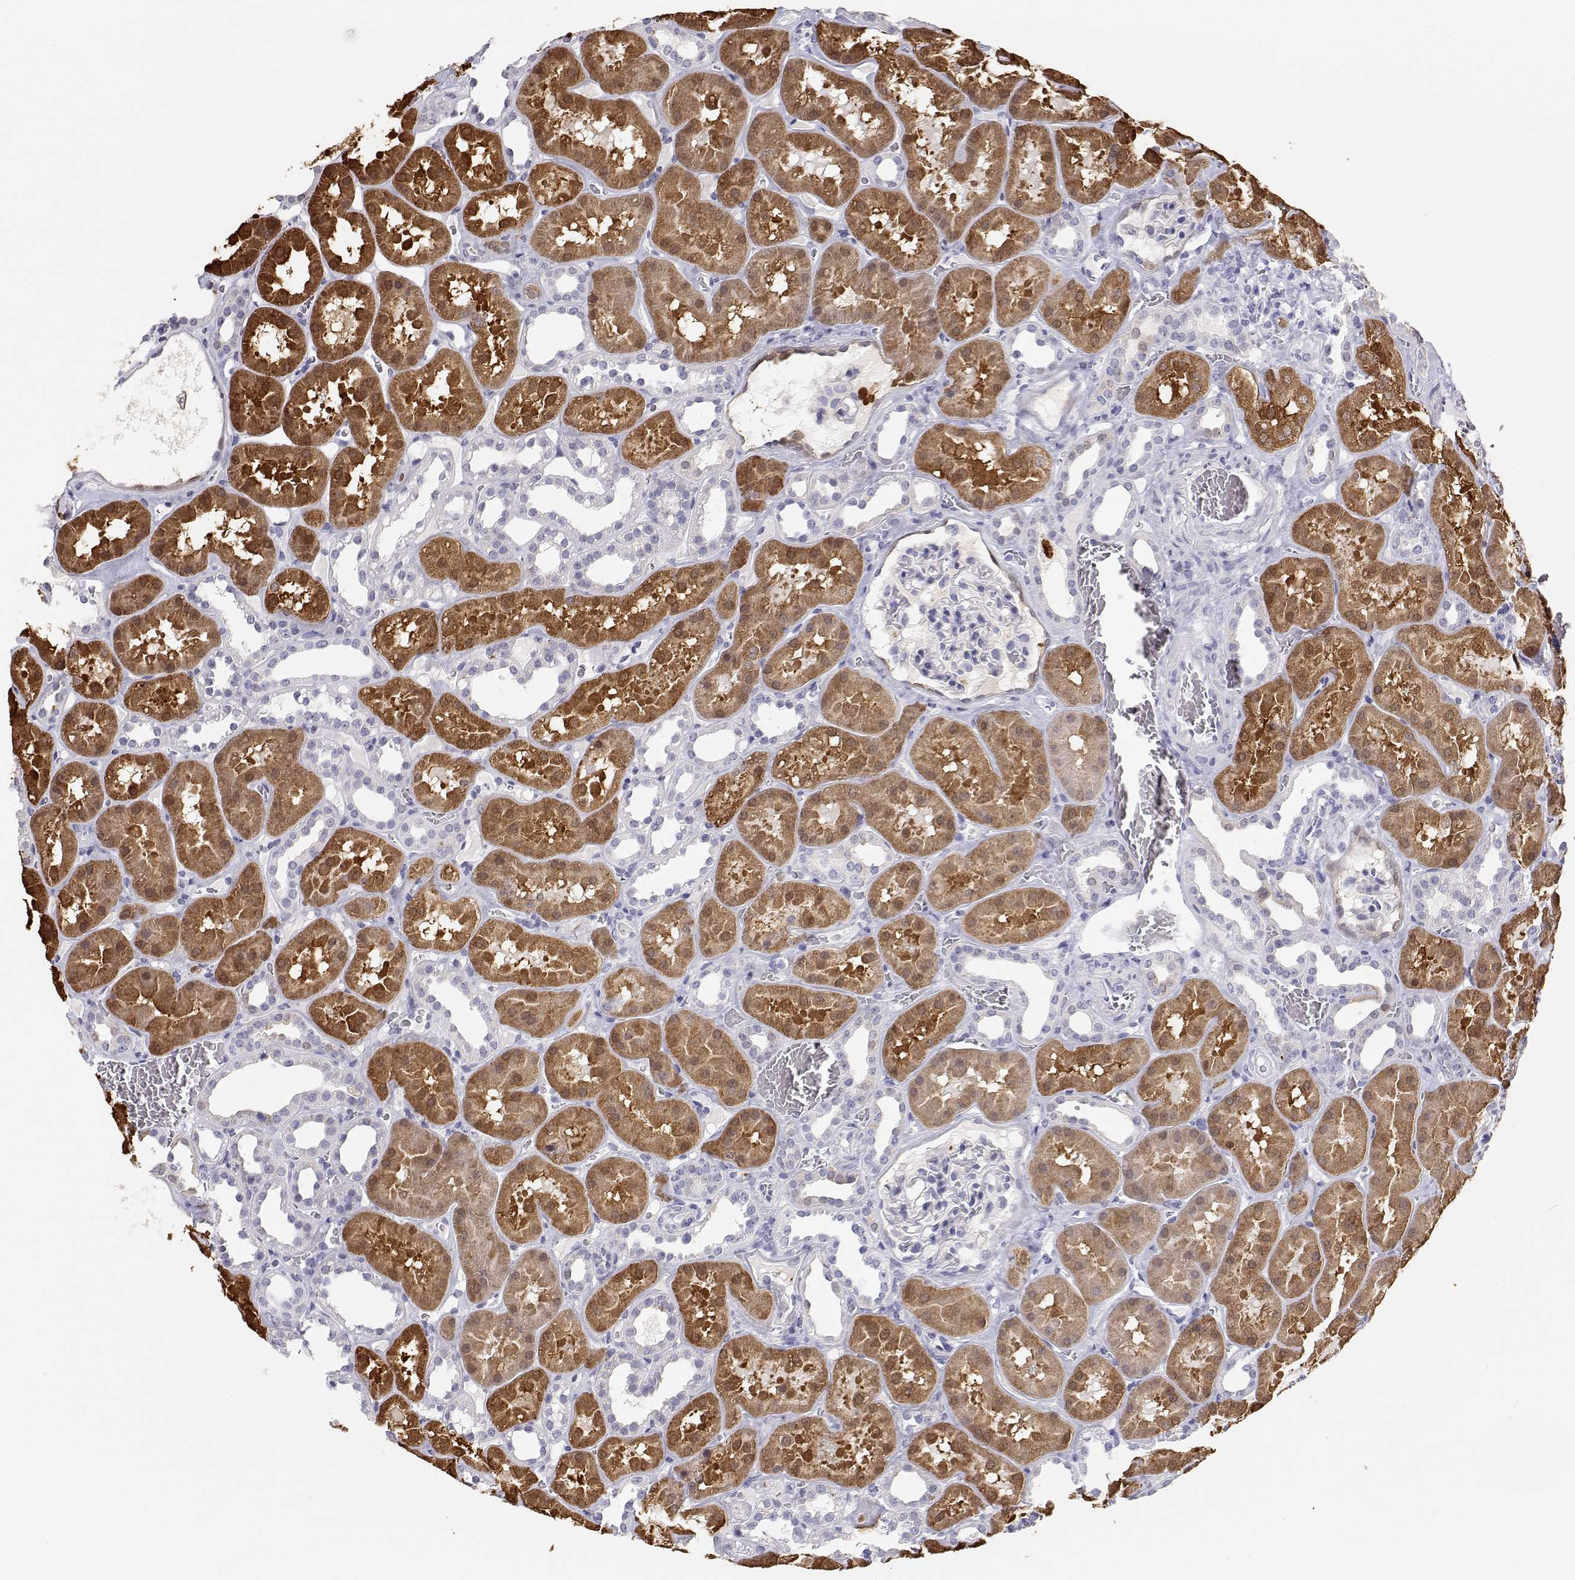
{"staining": {"intensity": "negative", "quantity": "none", "location": "none"}, "tissue": "kidney", "cell_type": "Cells in glomeruli", "image_type": "normal", "snomed": [{"axis": "morphology", "description": "Normal tissue, NOS"}, {"axis": "topography", "description": "Kidney"}], "caption": "The image displays no significant staining in cells in glomeruli of kidney.", "gene": "BHMT", "patient": {"sex": "female", "age": 41}}